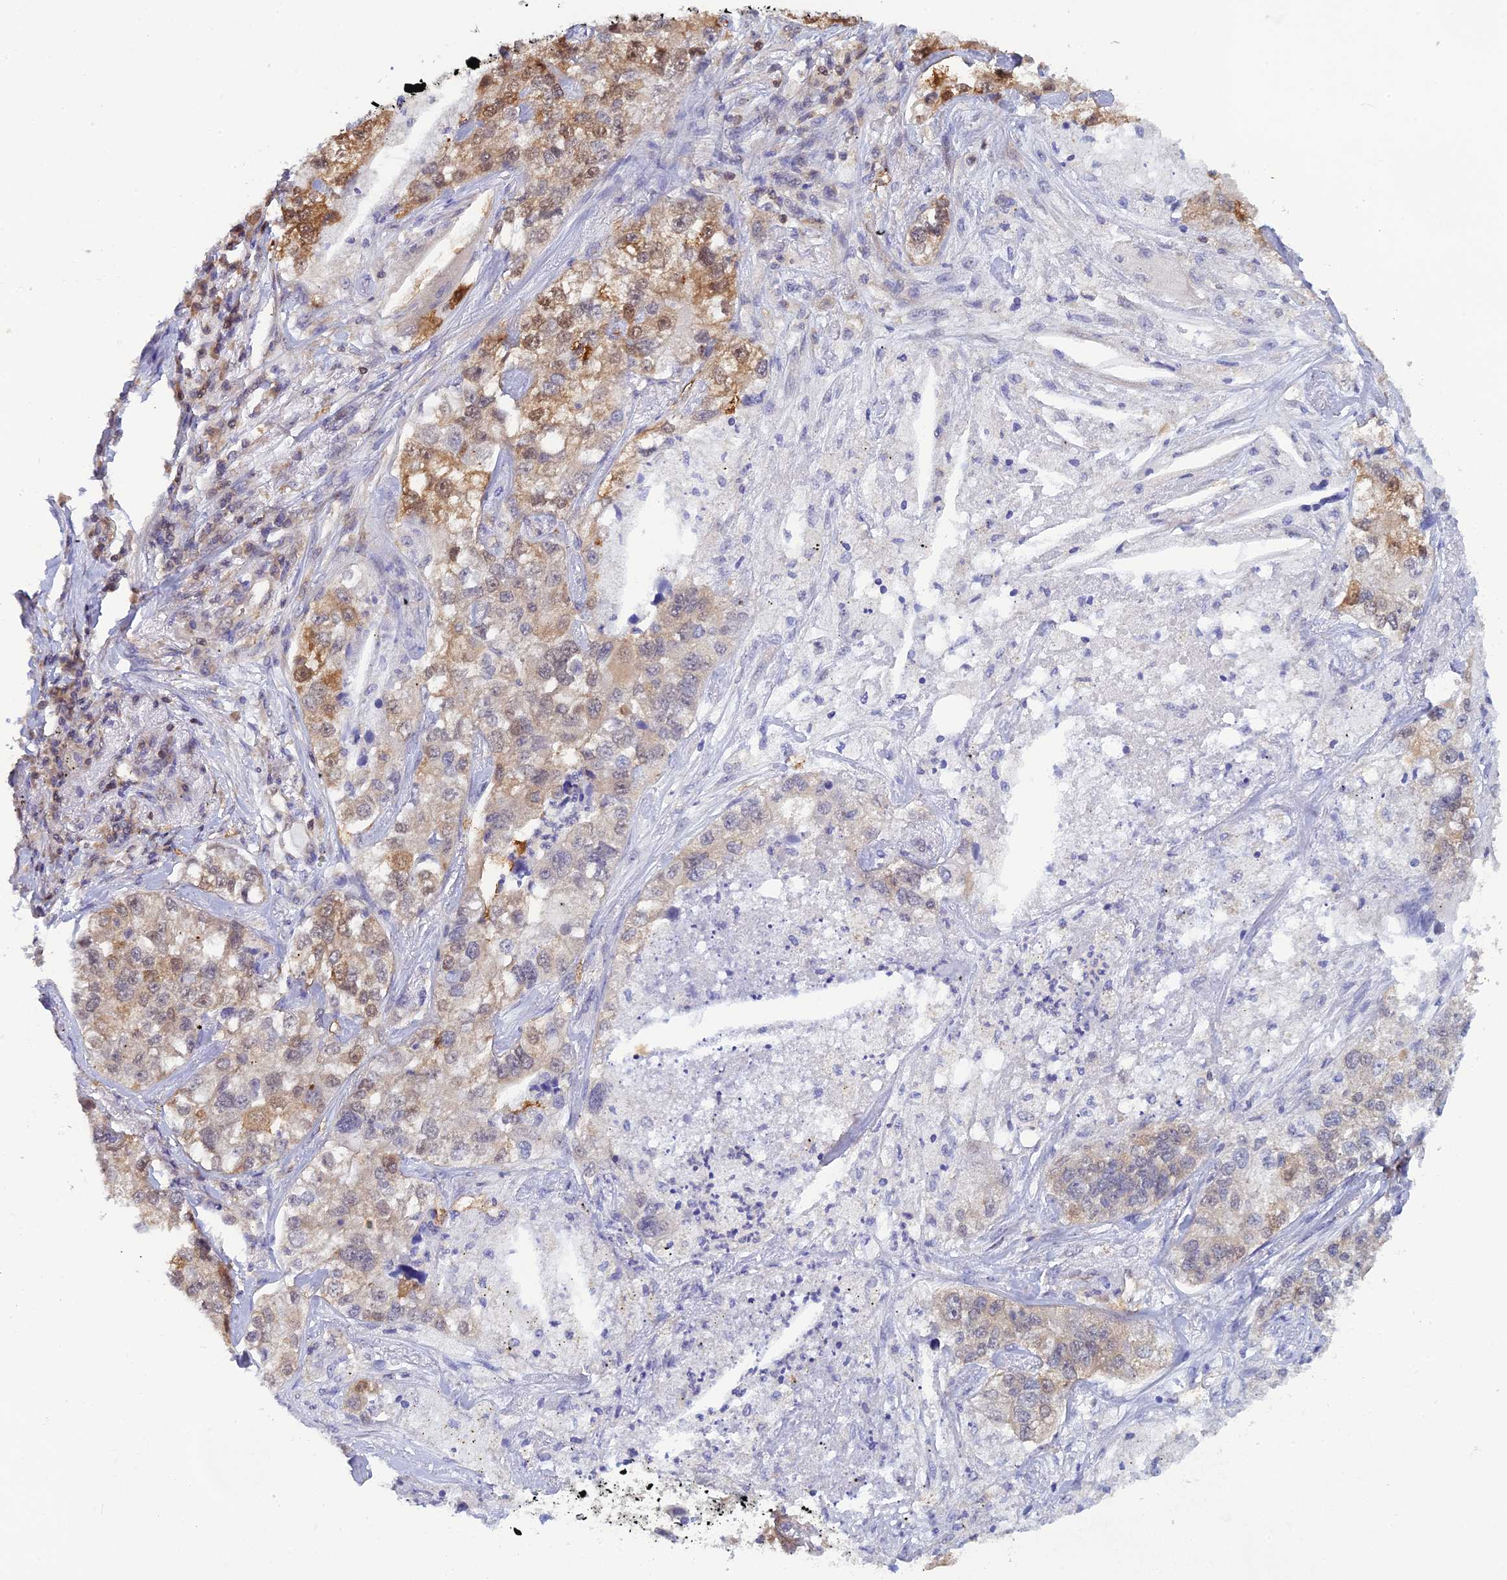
{"staining": {"intensity": "moderate", "quantity": "<25%", "location": "cytoplasmic/membranous,nuclear"}, "tissue": "lung cancer", "cell_type": "Tumor cells", "image_type": "cancer", "snomed": [{"axis": "morphology", "description": "Adenocarcinoma, NOS"}, {"axis": "topography", "description": "Lung"}], "caption": "Immunohistochemistry (DAB (3,3'-diaminobenzidine)) staining of human lung cancer reveals moderate cytoplasmic/membranous and nuclear protein staining in about <25% of tumor cells.", "gene": "HINT1", "patient": {"sex": "male", "age": 49}}